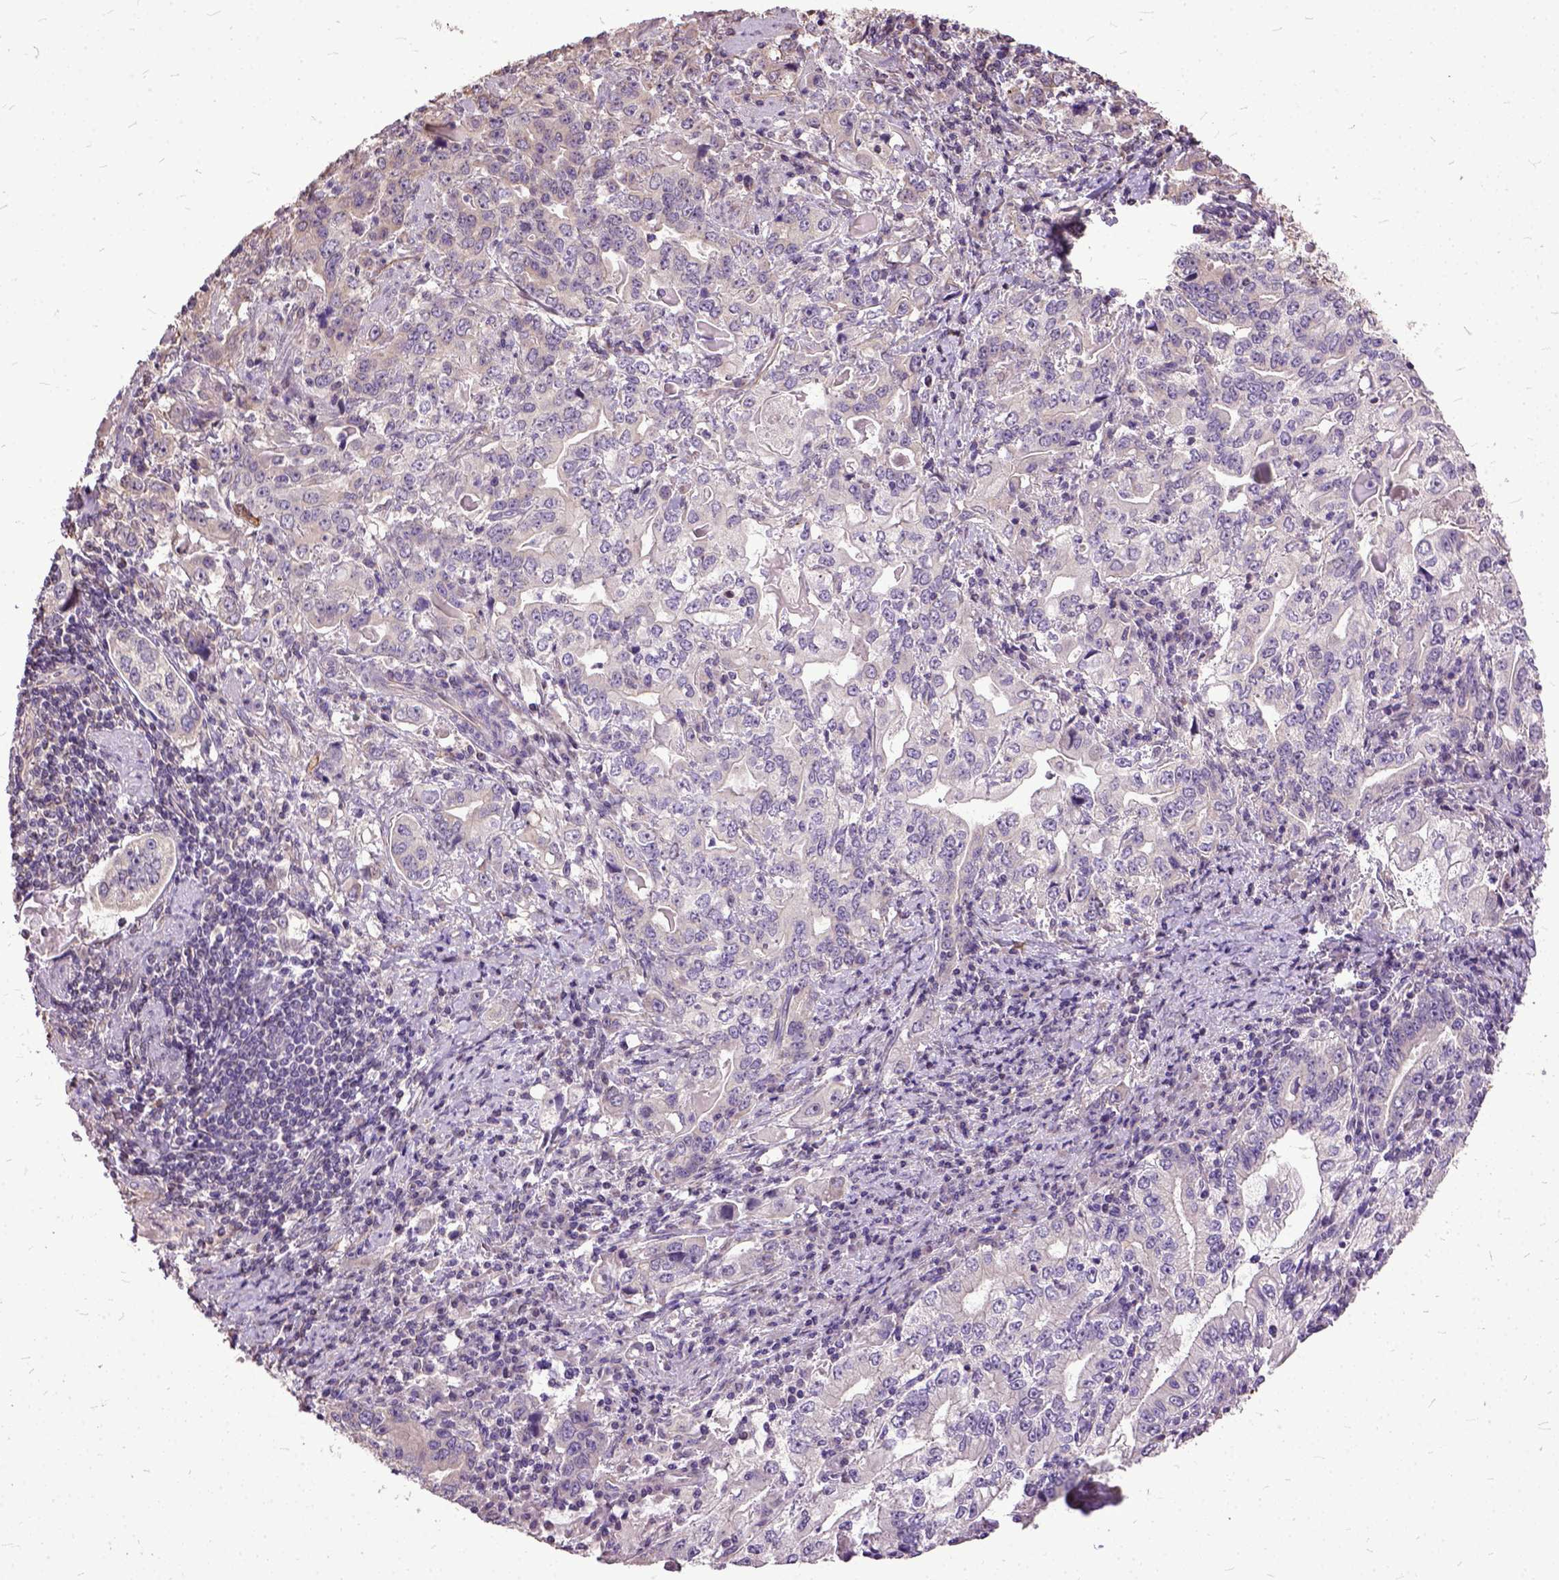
{"staining": {"intensity": "negative", "quantity": "none", "location": "none"}, "tissue": "stomach cancer", "cell_type": "Tumor cells", "image_type": "cancer", "snomed": [{"axis": "morphology", "description": "Adenocarcinoma, NOS"}, {"axis": "topography", "description": "Stomach, lower"}], "caption": "A high-resolution image shows immunohistochemistry staining of stomach cancer, which reveals no significant staining in tumor cells.", "gene": "AREG", "patient": {"sex": "female", "age": 72}}